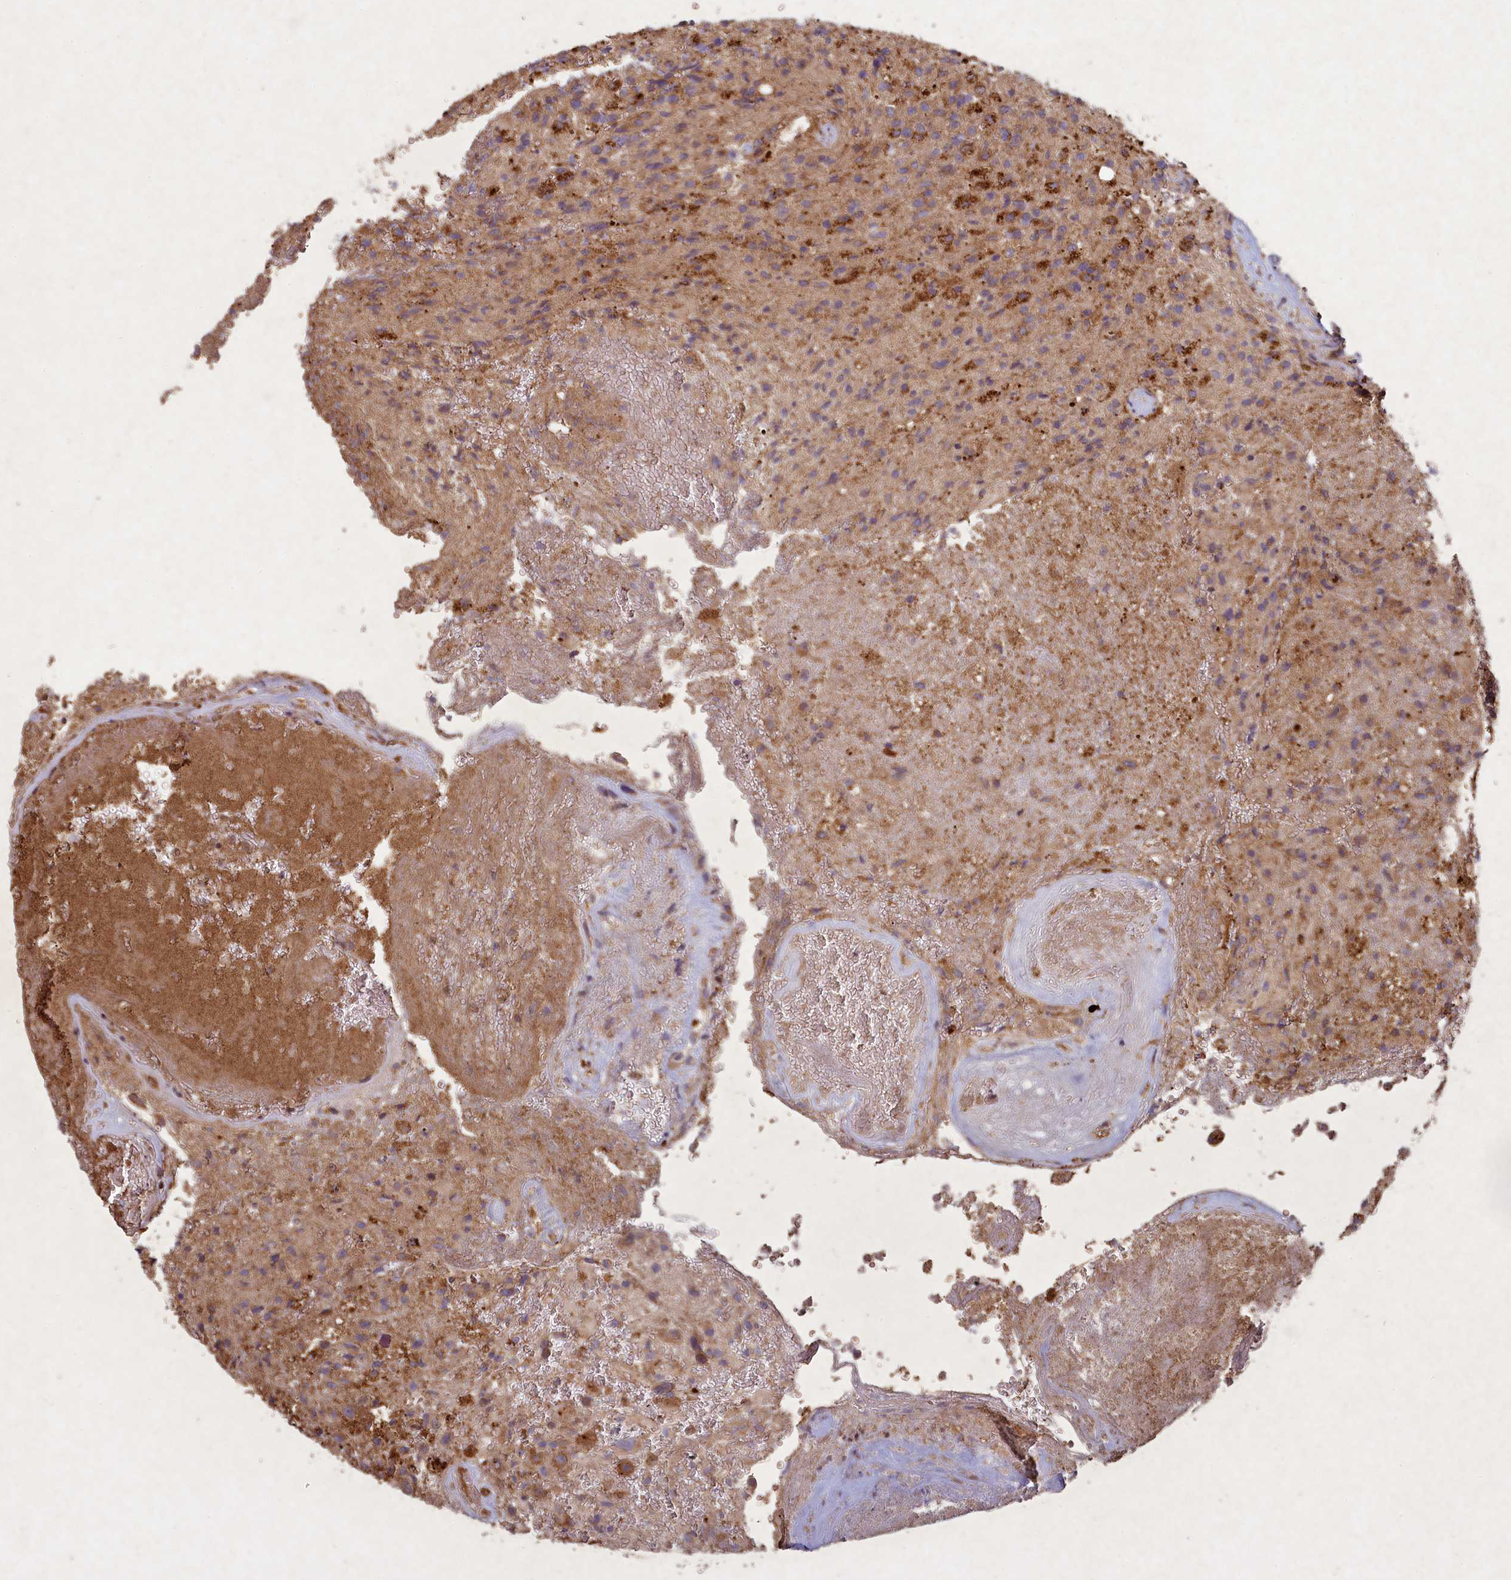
{"staining": {"intensity": "moderate", "quantity": "25%-75%", "location": "cytoplasmic/membranous"}, "tissue": "glioma", "cell_type": "Tumor cells", "image_type": "cancer", "snomed": [{"axis": "morphology", "description": "Glioma, malignant, High grade"}, {"axis": "topography", "description": "Brain"}], "caption": "Immunohistochemical staining of glioma demonstrates medium levels of moderate cytoplasmic/membranous protein expression in approximately 25%-75% of tumor cells. (DAB = brown stain, brightfield microscopy at high magnification).", "gene": "CIAO2B", "patient": {"sex": "male", "age": 56}}